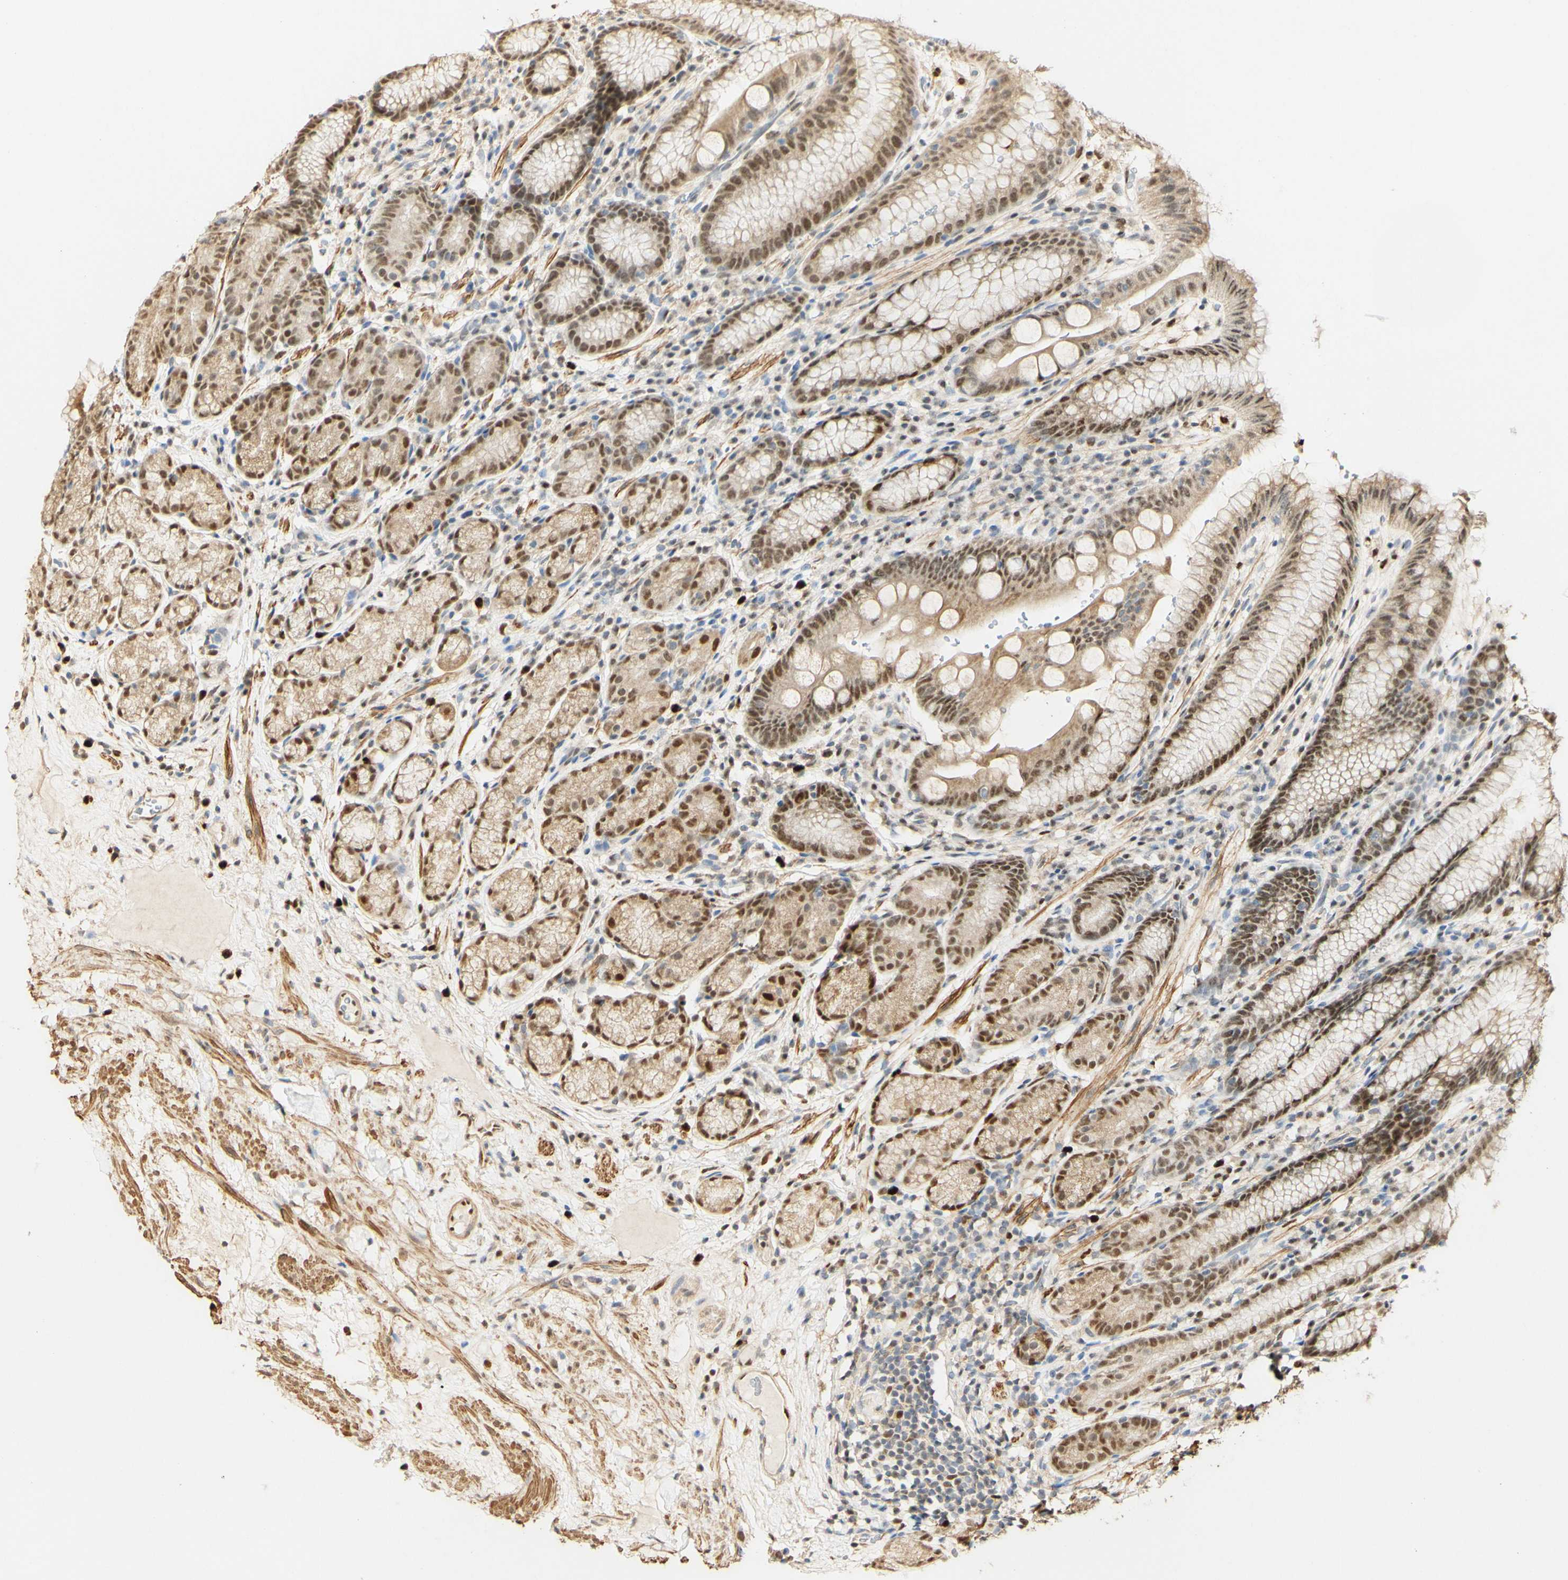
{"staining": {"intensity": "strong", "quantity": ">75%", "location": "cytoplasmic/membranous,nuclear"}, "tissue": "stomach", "cell_type": "Glandular cells", "image_type": "normal", "snomed": [{"axis": "morphology", "description": "Normal tissue, NOS"}, {"axis": "topography", "description": "Stomach, lower"}], "caption": "The histopathology image displays a brown stain indicating the presence of a protein in the cytoplasmic/membranous,nuclear of glandular cells in stomach.", "gene": "MAP3K4", "patient": {"sex": "male", "age": 52}}